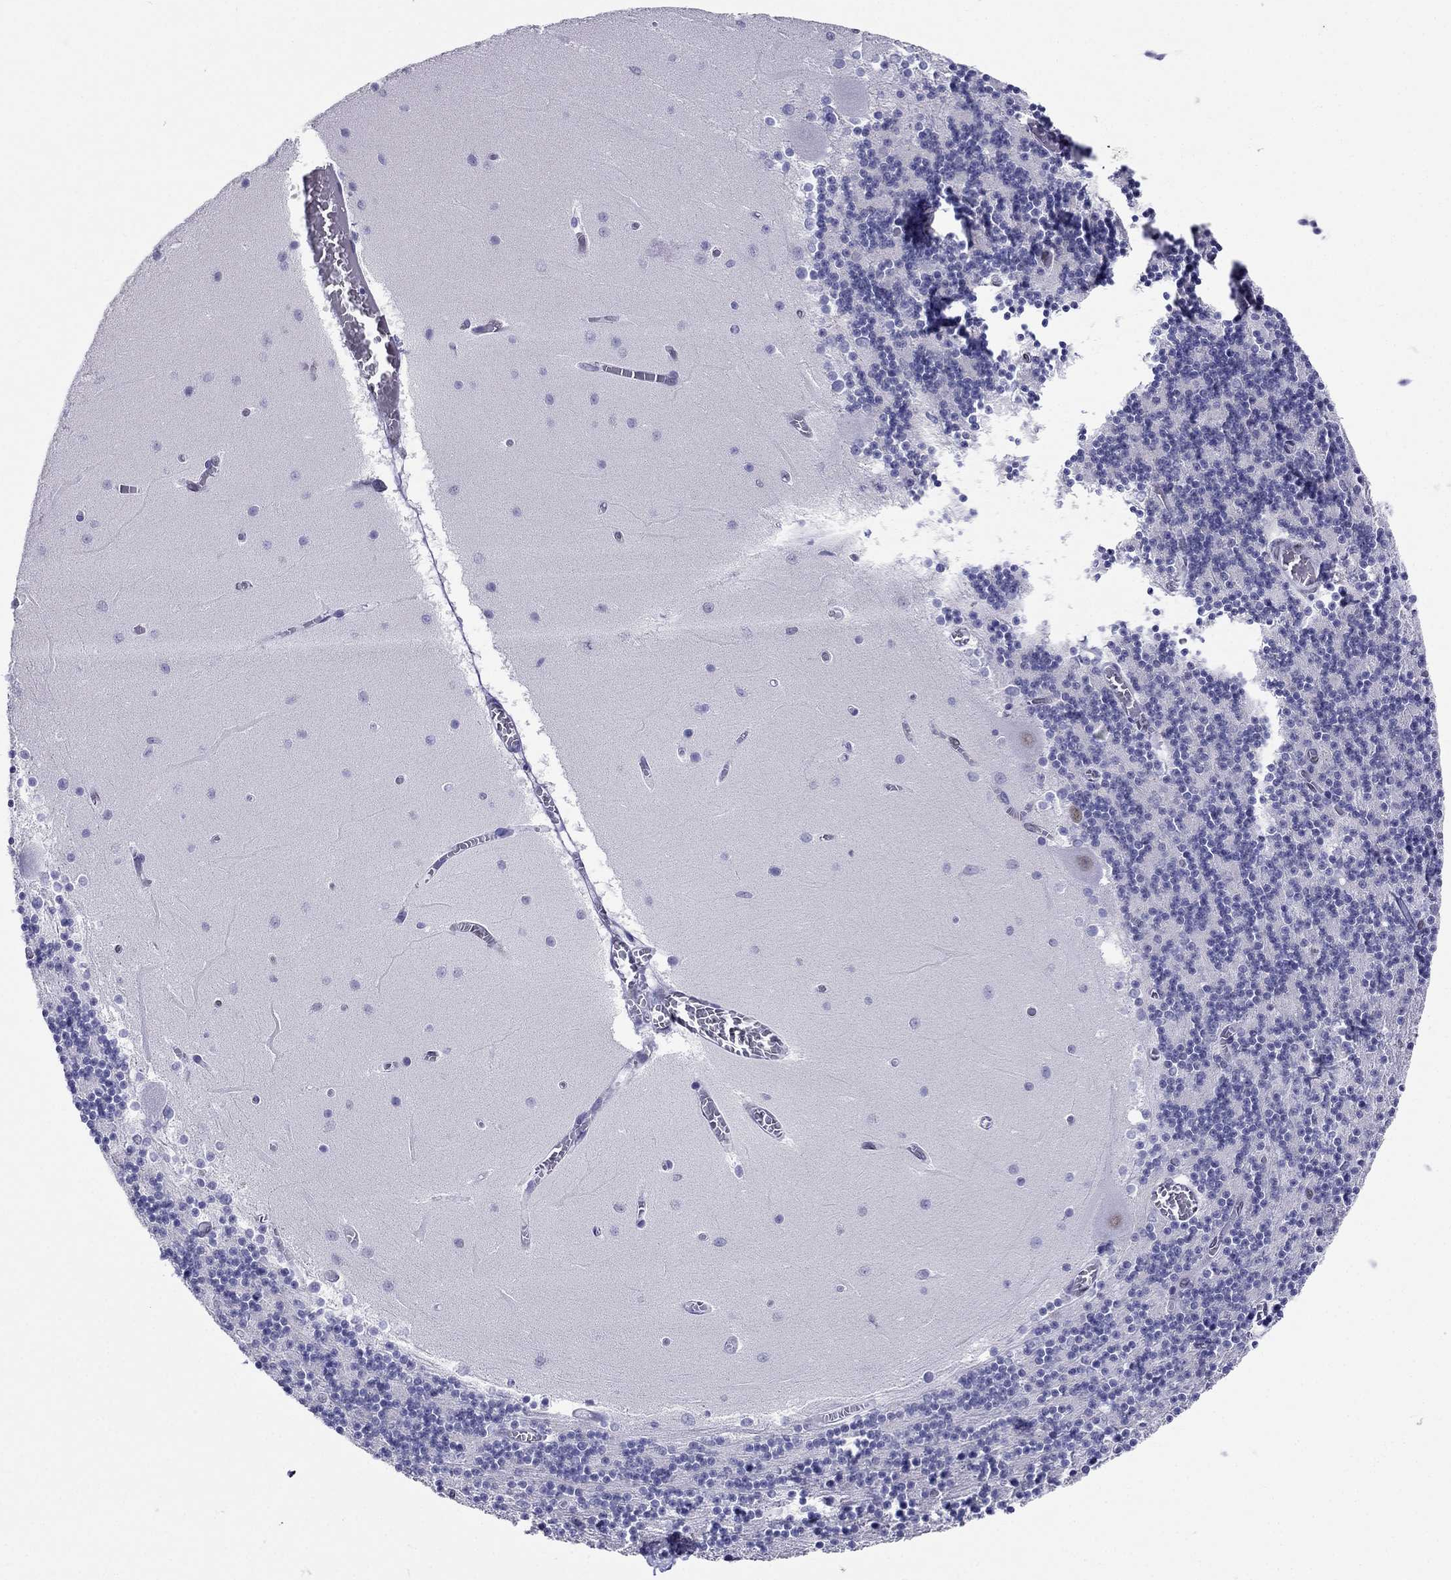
{"staining": {"intensity": "negative", "quantity": "none", "location": "none"}, "tissue": "cerebellum", "cell_type": "Cells in granular layer", "image_type": "normal", "snomed": [{"axis": "morphology", "description": "Normal tissue, NOS"}, {"axis": "topography", "description": "Cerebellum"}], "caption": "Immunohistochemistry of normal human cerebellum shows no staining in cells in granular layer.", "gene": "PPM1G", "patient": {"sex": "female", "age": 28}}